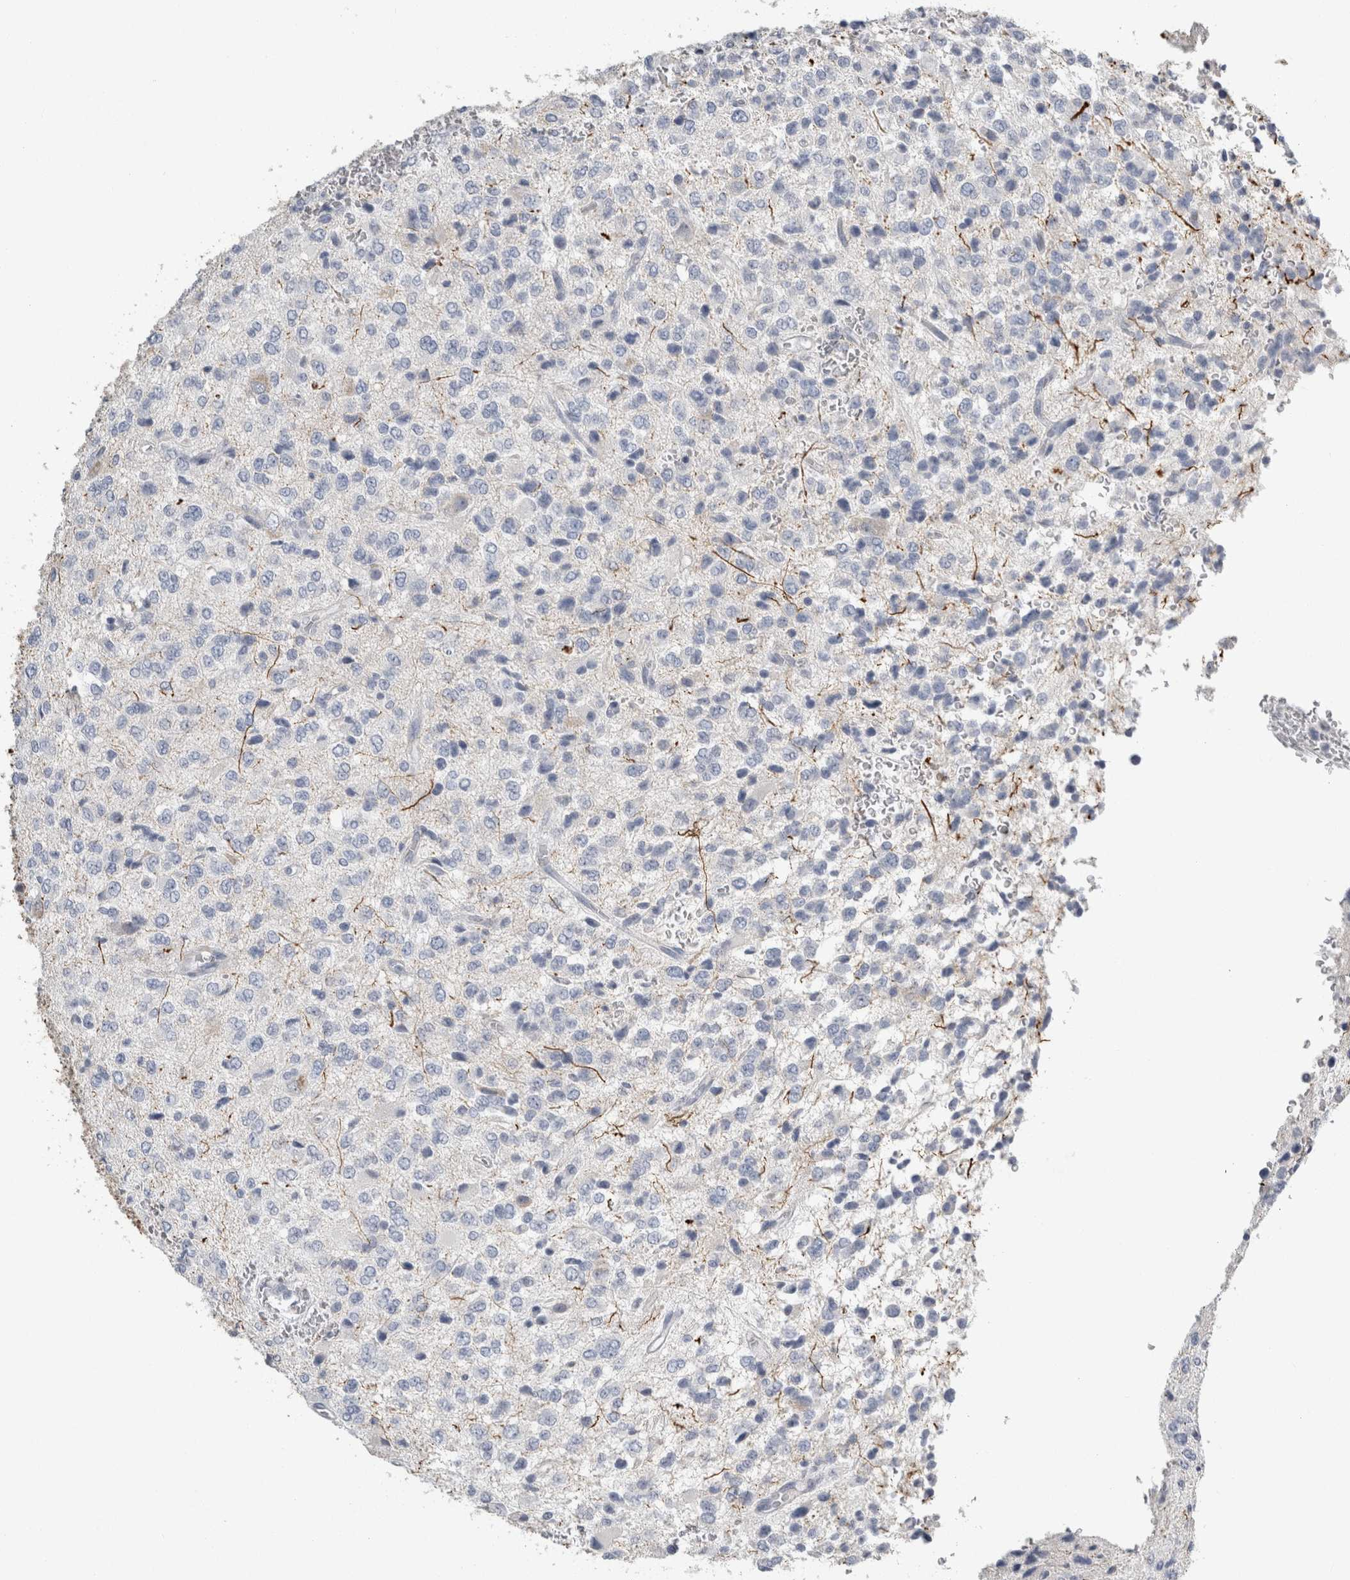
{"staining": {"intensity": "negative", "quantity": "none", "location": "none"}, "tissue": "glioma", "cell_type": "Tumor cells", "image_type": "cancer", "snomed": [{"axis": "morphology", "description": "Glioma, malignant, High grade"}, {"axis": "topography", "description": "pancreas cauda"}], "caption": "Glioma was stained to show a protein in brown. There is no significant staining in tumor cells. Nuclei are stained in blue.", "gene": "NEFM", "patient": {"sex": "male", "age": 60}}